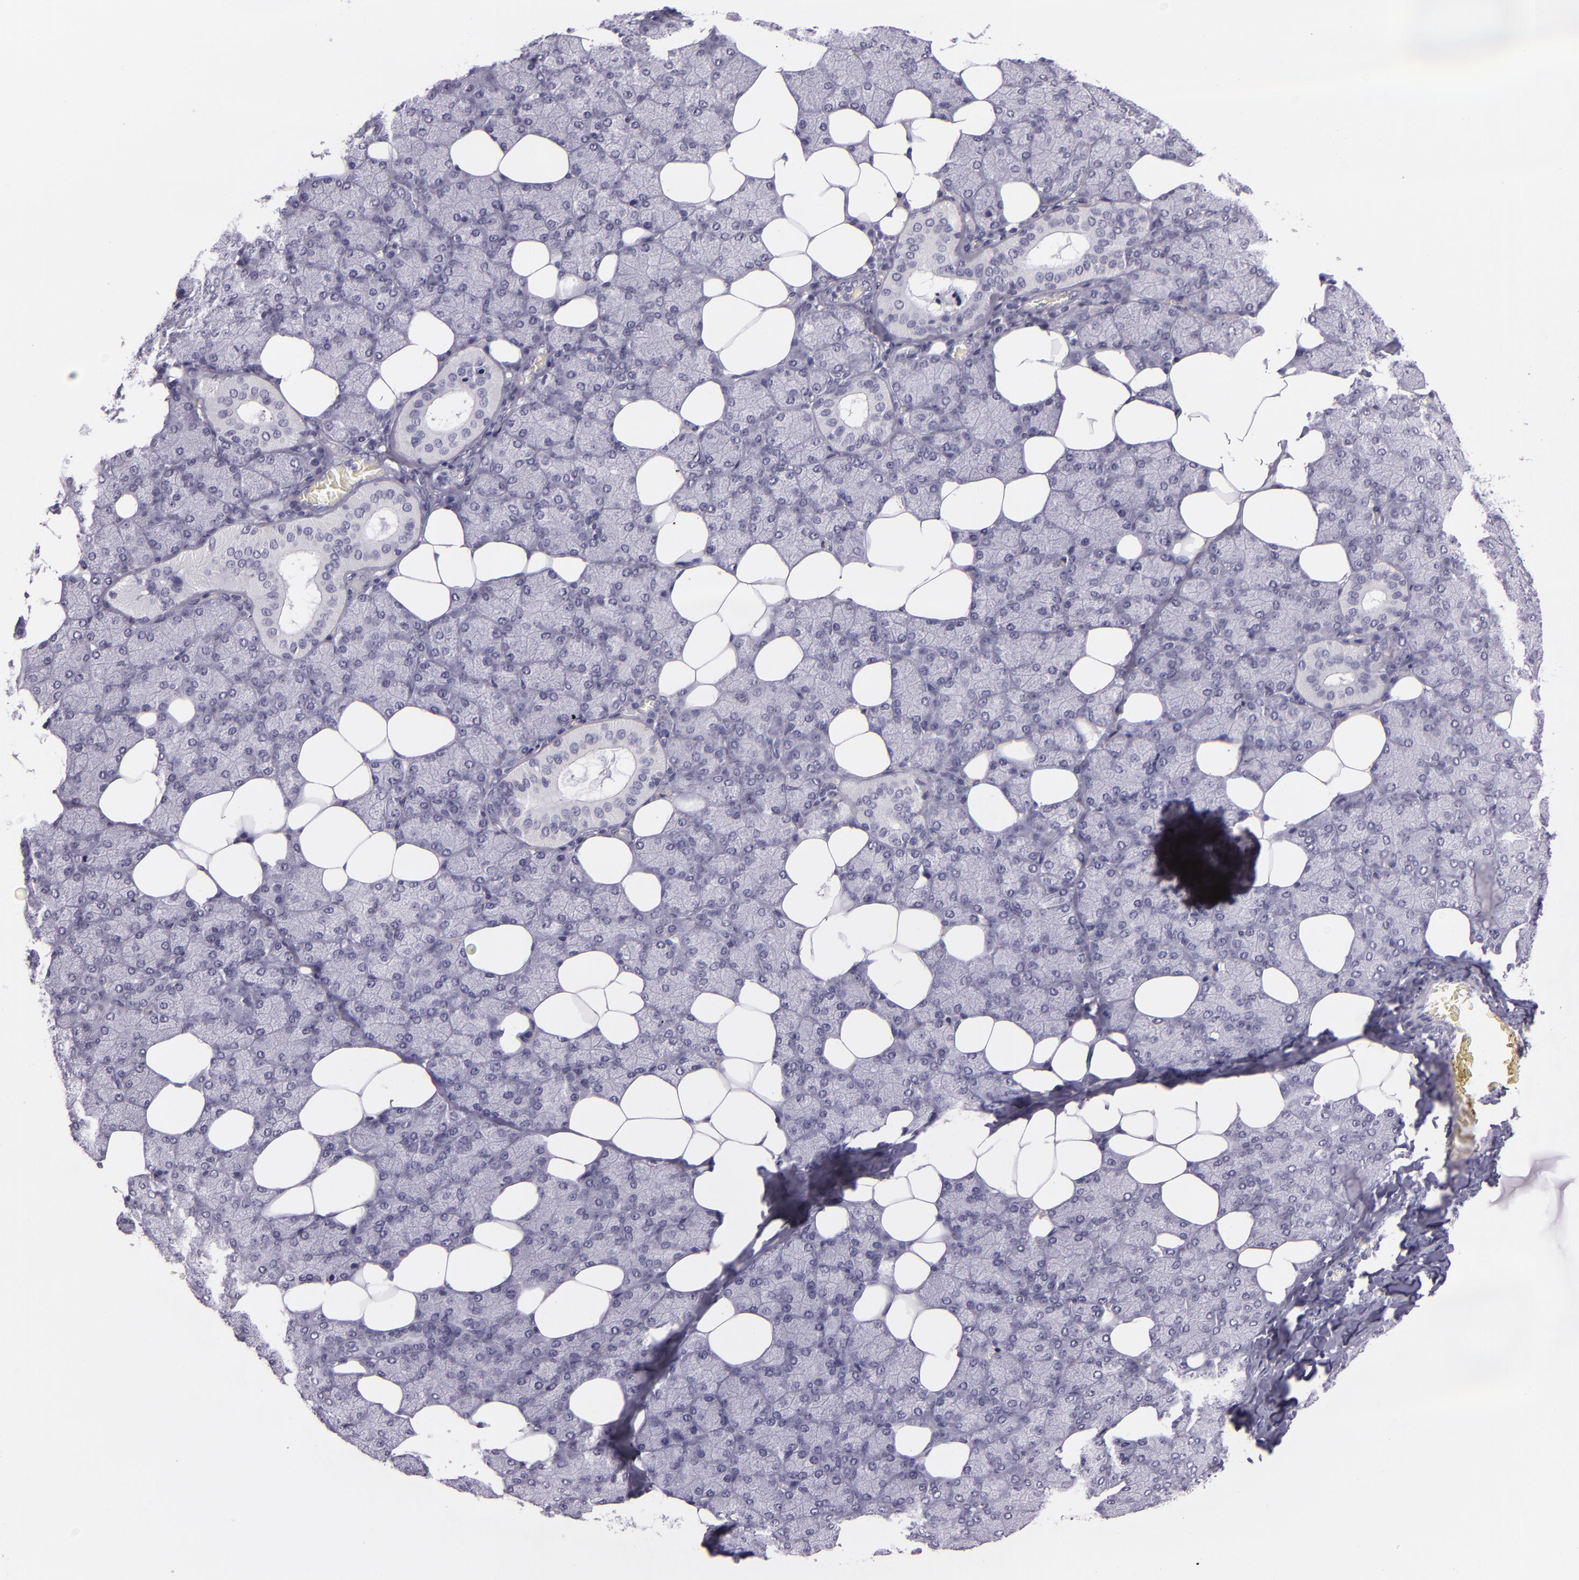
{"staining": {"intensity": "negative", "quantity": "none", "location": "none"}, "tissue": "salivary gland", "cell_type": "Glandular cells", "image_type": "normal", "snomed": [{"axis": "morphology", "description": "Normal tissue, NOS"}, {"axis": "topography", "description": "Lymph node"}, {"axis": "topography", "description": "Salivary gland"}], "caption": "The histopathology image shows no staining of glandular cells in unremarkable salivary gland. The staining was performed using DAB to visualize the protein expression in brown, while the nuclei were stained in blue with hematoxylin (Magnification: 20x).", "gene": "INA", "patient": {"sex": "male", "age": 8}}